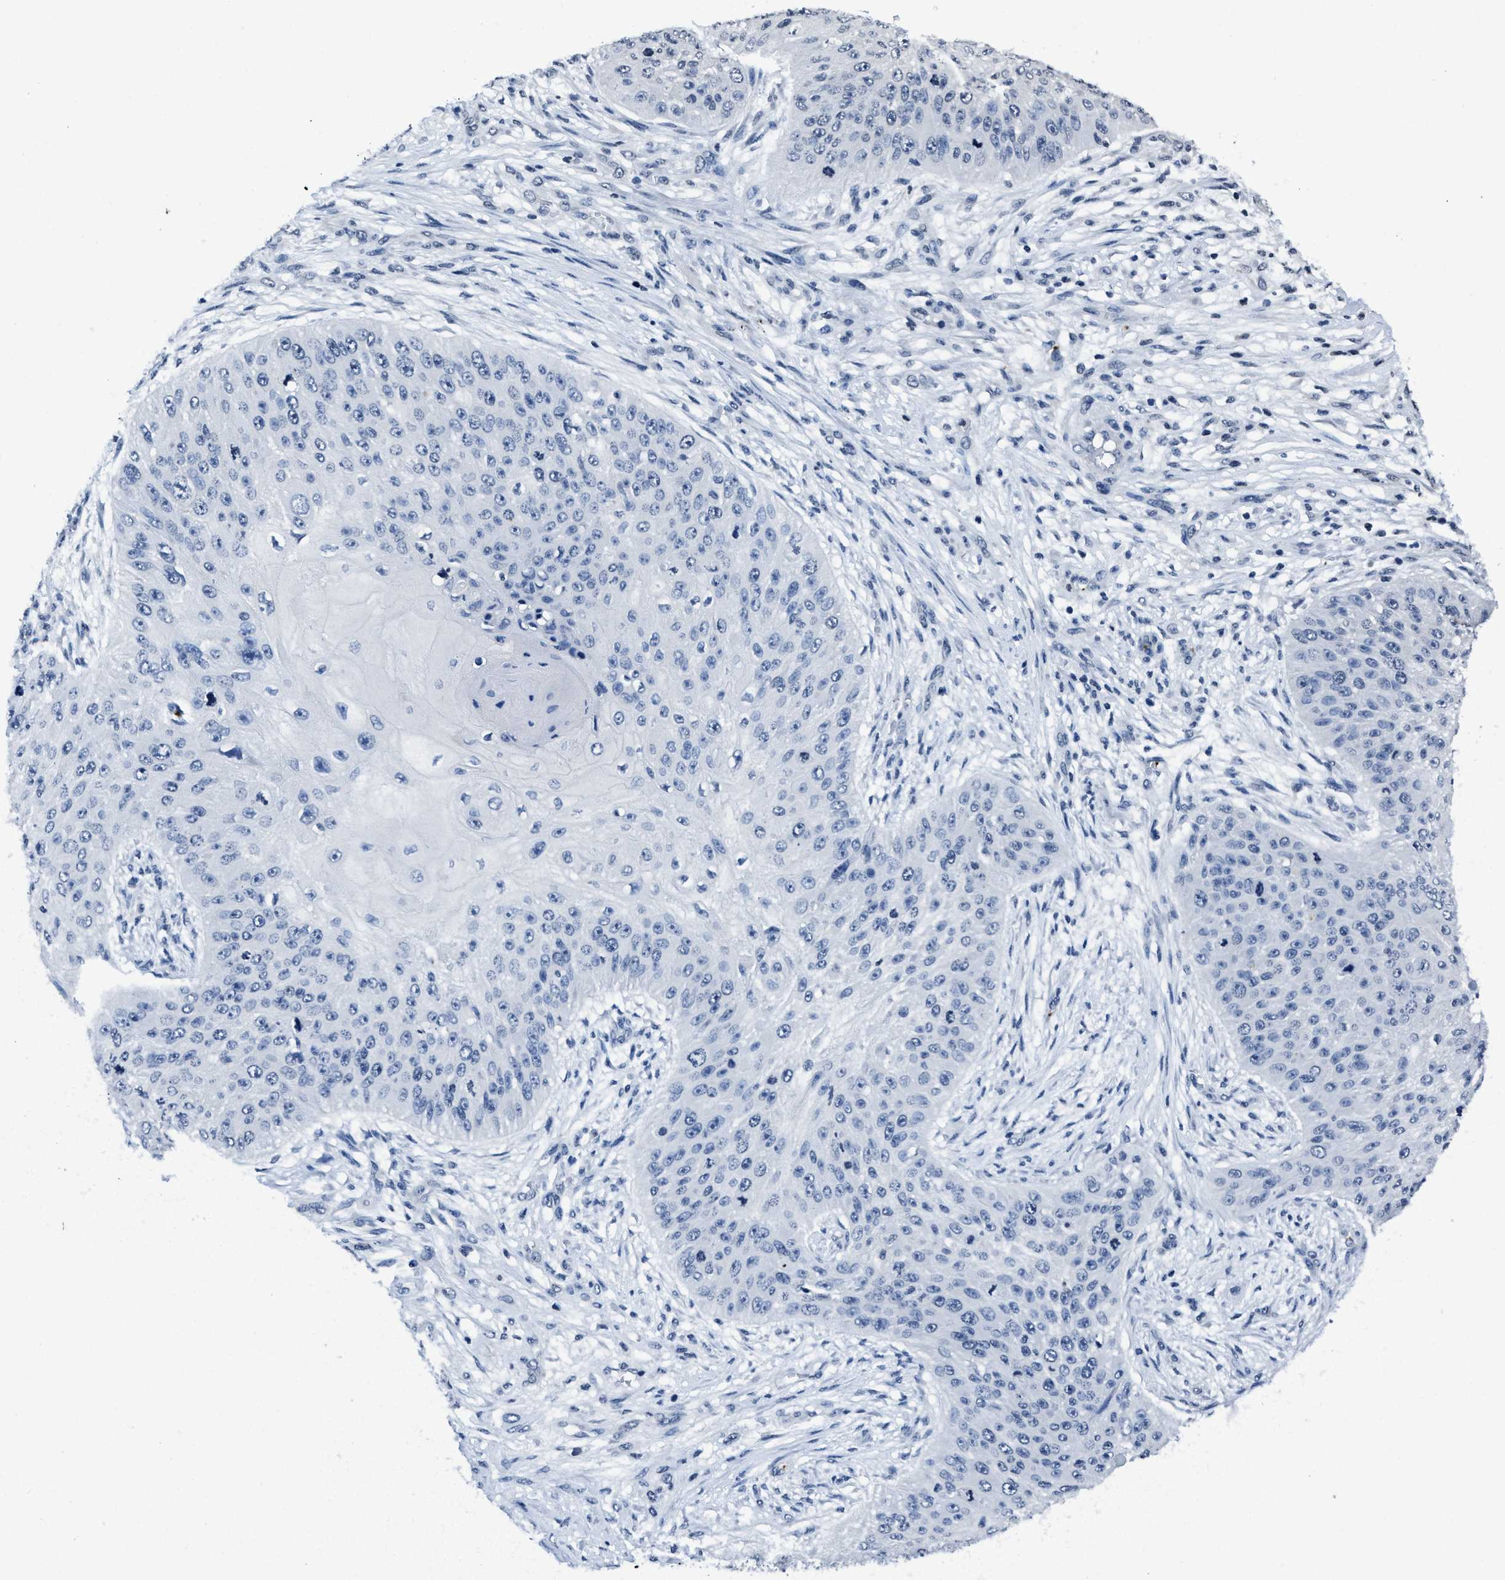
{"staining": {"intensity": "negative", "quantity": "none", "location": "none"}, "tissue": "skin cancer", "cell_type": "Tumor cells", "image_type": "cancer", "snomed": [{"axis": "morphology", "description": "Squamous cell carcinoma, NOS"}, {"axis": "topography", "description": "Skin"}], "caption": "This is a histopathology image of IHC staining of skin squamous cell carcinoma, which shows no staining in tumor cells.", "gene": "ITGA2B", "patient": {"sex": "female", "age": 80}}